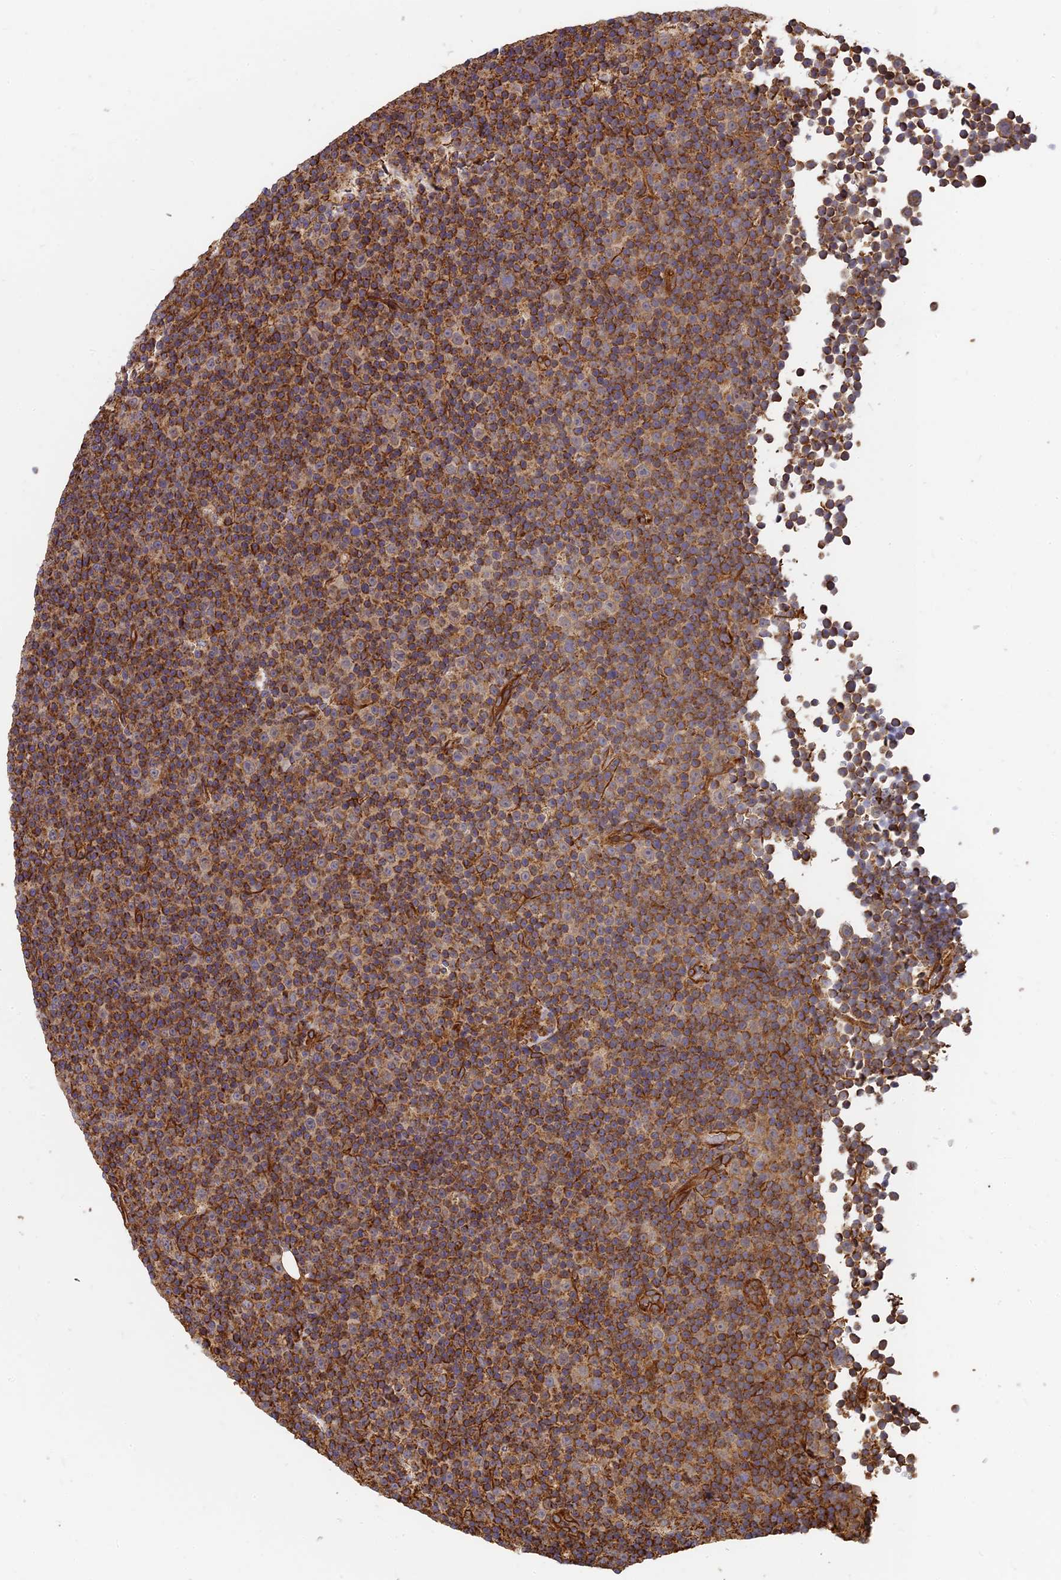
{"staining": {"intensity": "strong", "quantity": ">75%", "location": "cytoplasmic/membranous"}, "tissue": "lymphoma", "cell_type": "Tumor cells", "image_type": "cancer", "snomed": [{"axis": "morphology", "description": "Malignant lymphoma, non-Hodgkin's type, Low grade"}, {"axis": "topography", "description": "Lymph node"}], "caption": "Low-grade malignant lymphoma, non-Hodgkin's type stained with IHC exhibits strong cytoplasmic/membranous staining in about >75% of tumor cells. The staining was performed using DAB (3,3'-diaminobenzidine), with brown indicating positive protein expression. Nuclei are stained blue with hematoxylin.", "gene": "DSTYK", "patient": {"sex": "female", "age": 67}}